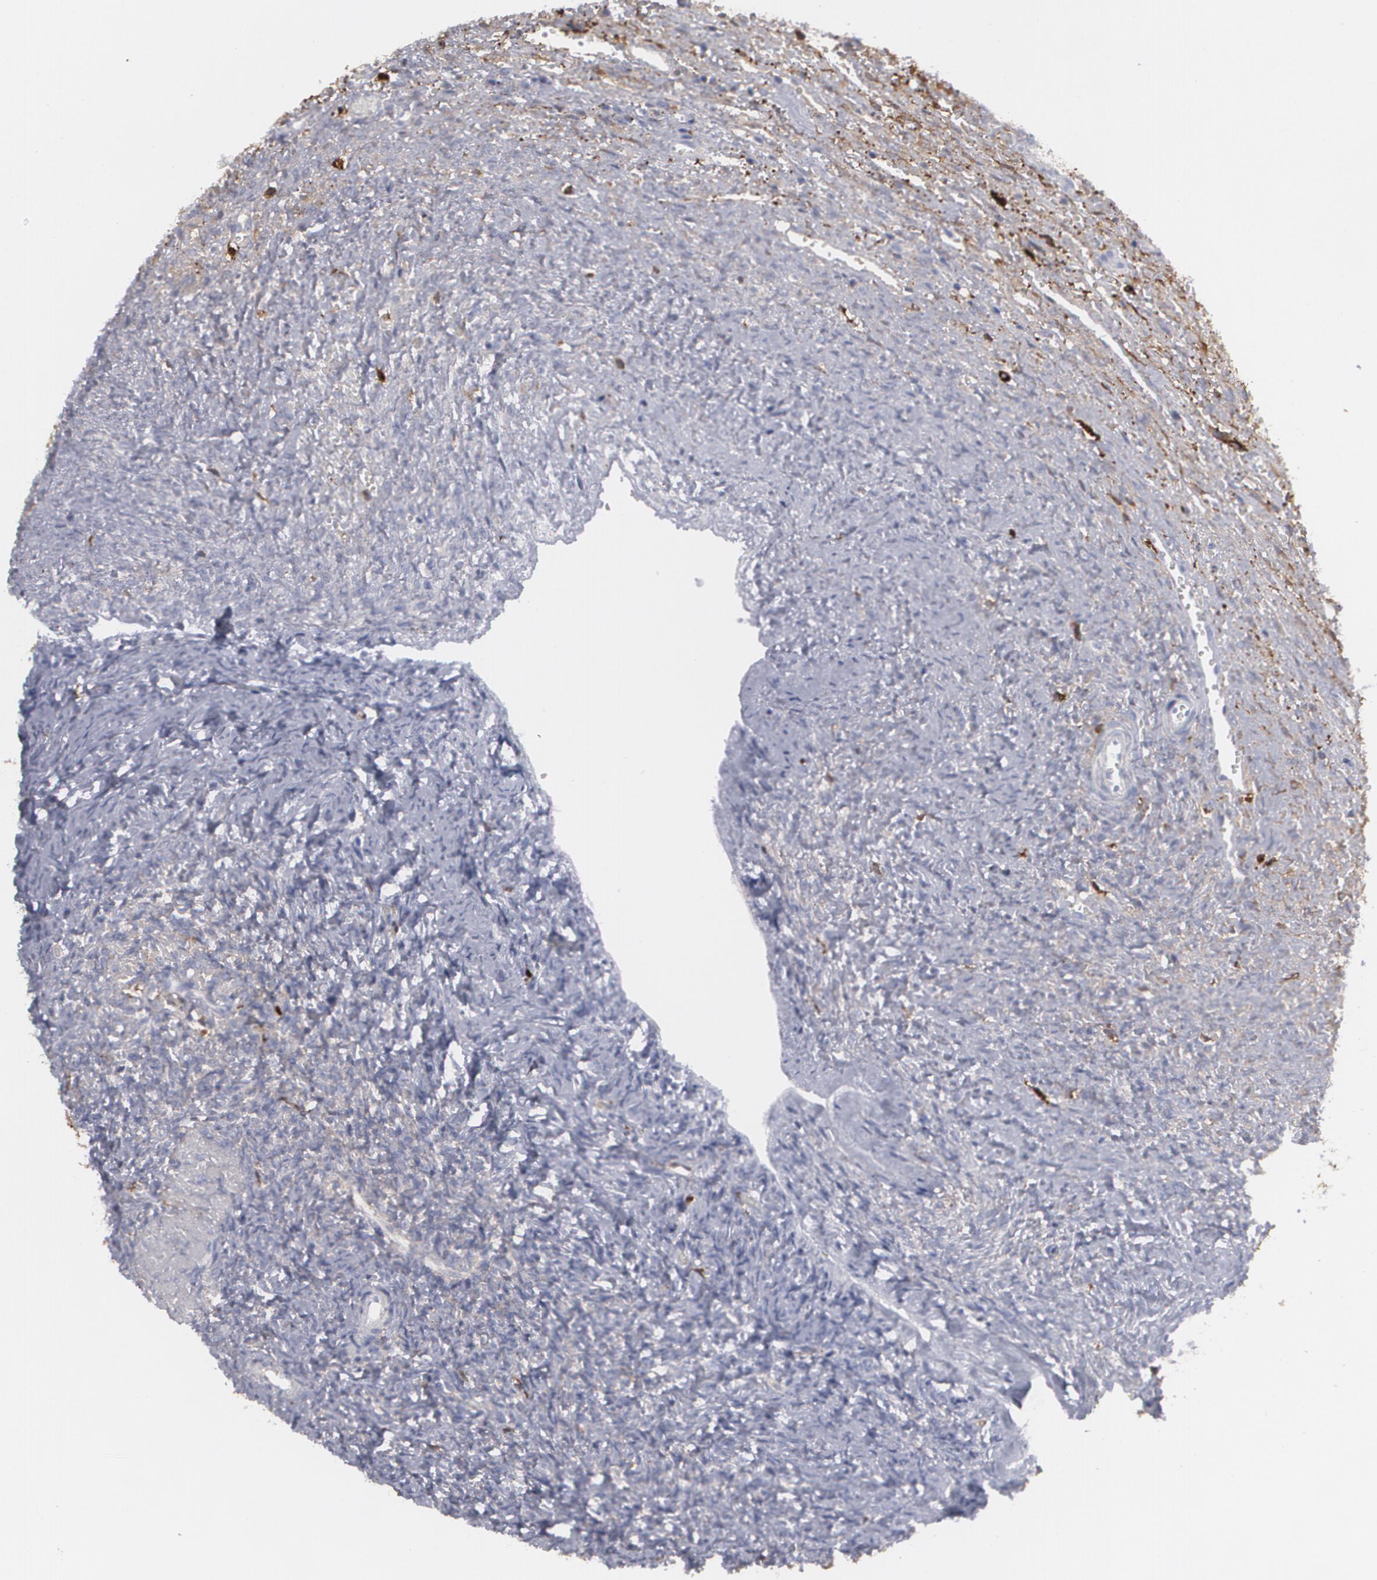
{"staining": {"intensity": "weak", "quantity": "25%-75%", "location": "cytoplasmic/membranous"}, "tissue": "ovary", "cell_type": "Follicle cells", "image_type": "normal", "snomed": [{"axis": "morphology", "description": "Normal tissue, NOS"}, {"axis": "topography", "description": "Ovary"}], "caption": "The micrograph displays staining of normal ovary, revealing weak cytoplasmic/membranous protein expression (brown color) within follicle cells. (DAB = brown stain, brightfield microscopy at high magnification).", "gene": "ODC1", "patient": {"sex": "female", "age": 56}}